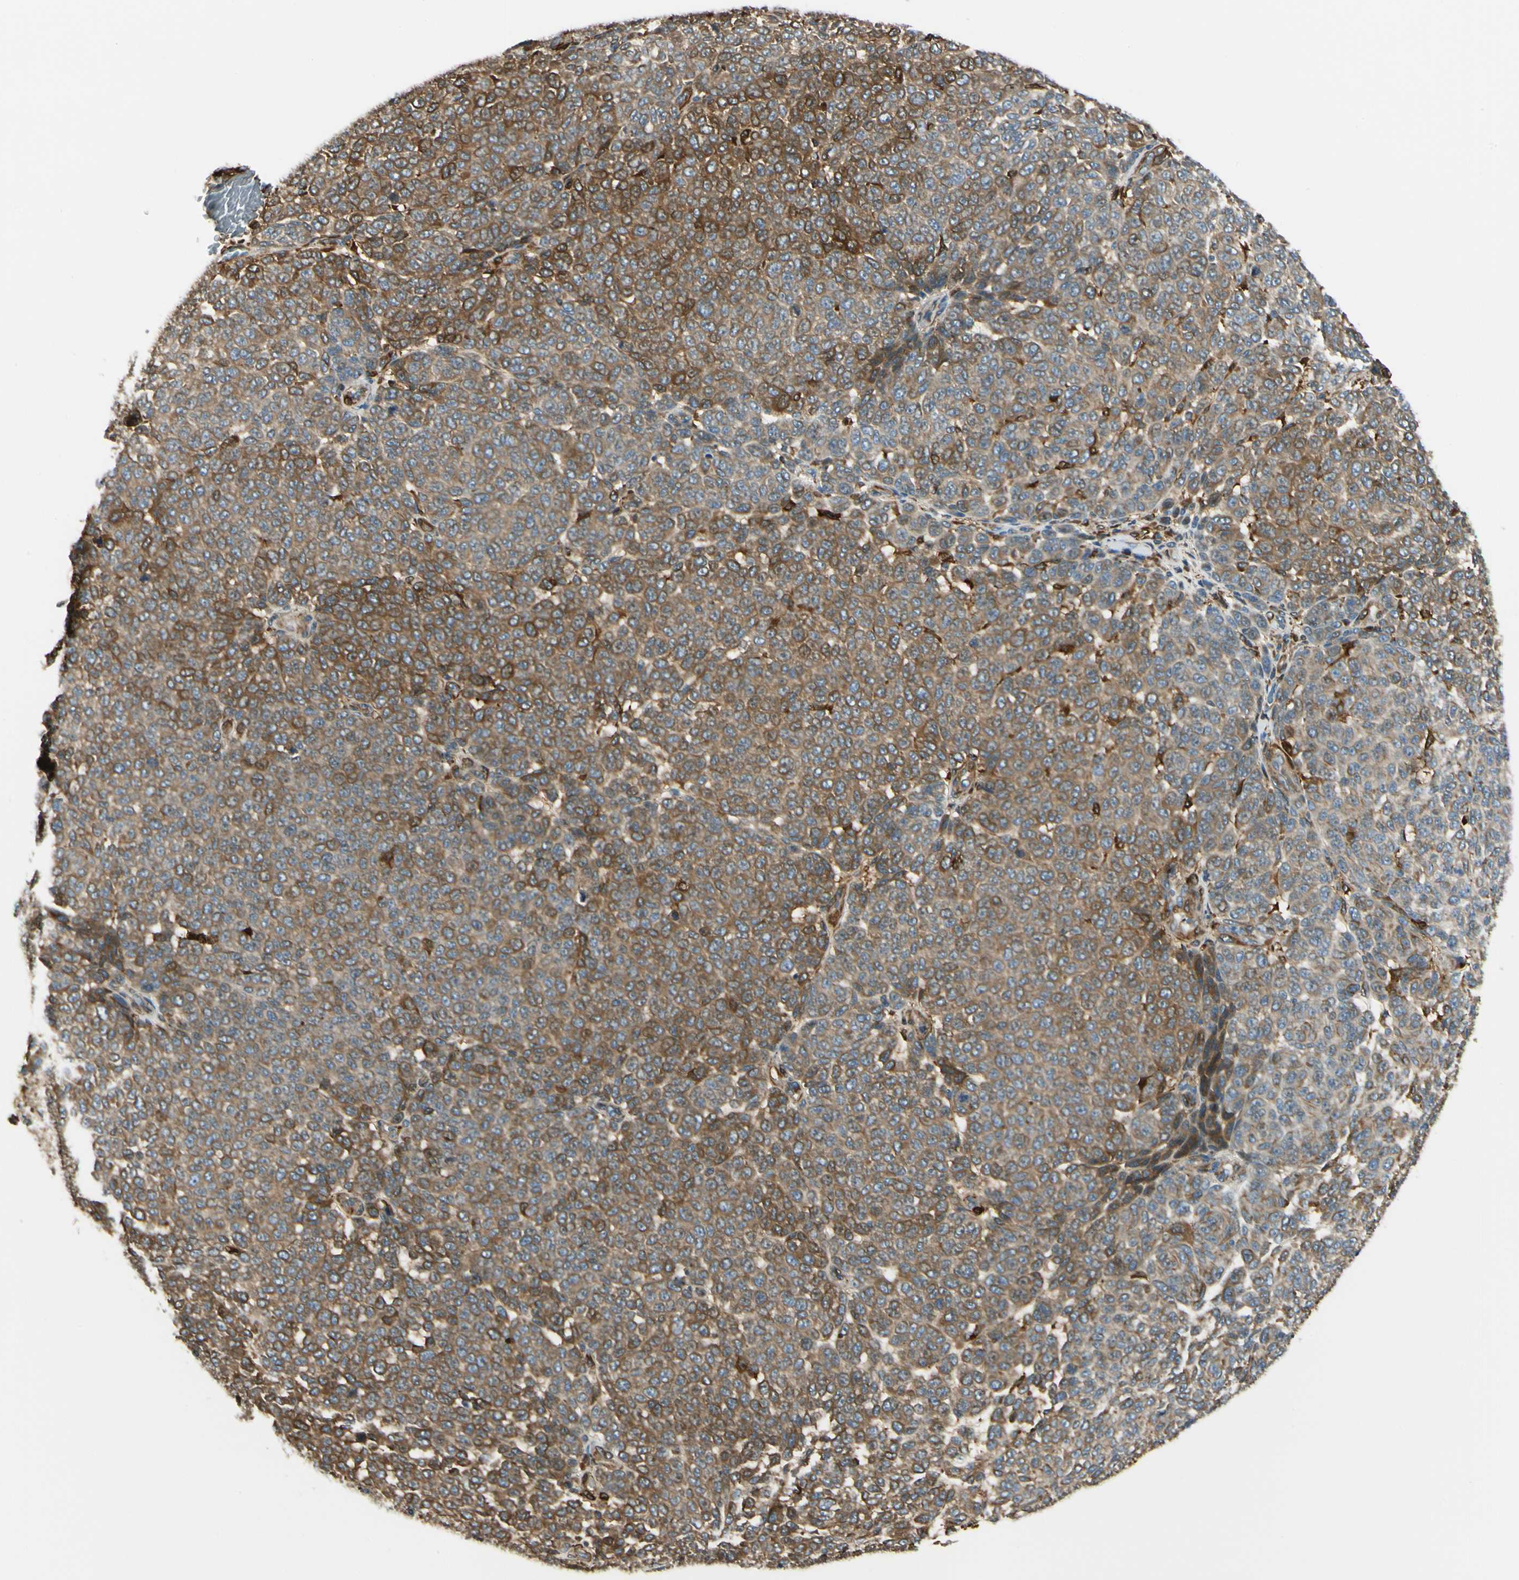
{"staining": {"intensity": "moderate", "quantity": "25%-75%", "location": "cytoplasmic/membranous"}, "tissue": "melanoma", "cell_type": "Tumor cells", "image_type": "cancer", "snomed": [{"axis": "morphology", "description": "Malignant melanoma, NOS"}, {"axis": "topography", "description": "Skin"}], "caption": "Moderate cytoplasmic/membranous positivity for a protein is present in approximately 25%-75% of tumor cells of melanoma using immunohistochemistry (IHC).", "gene": "FTH1", "patient": {"sex": "male", "age": 59}}